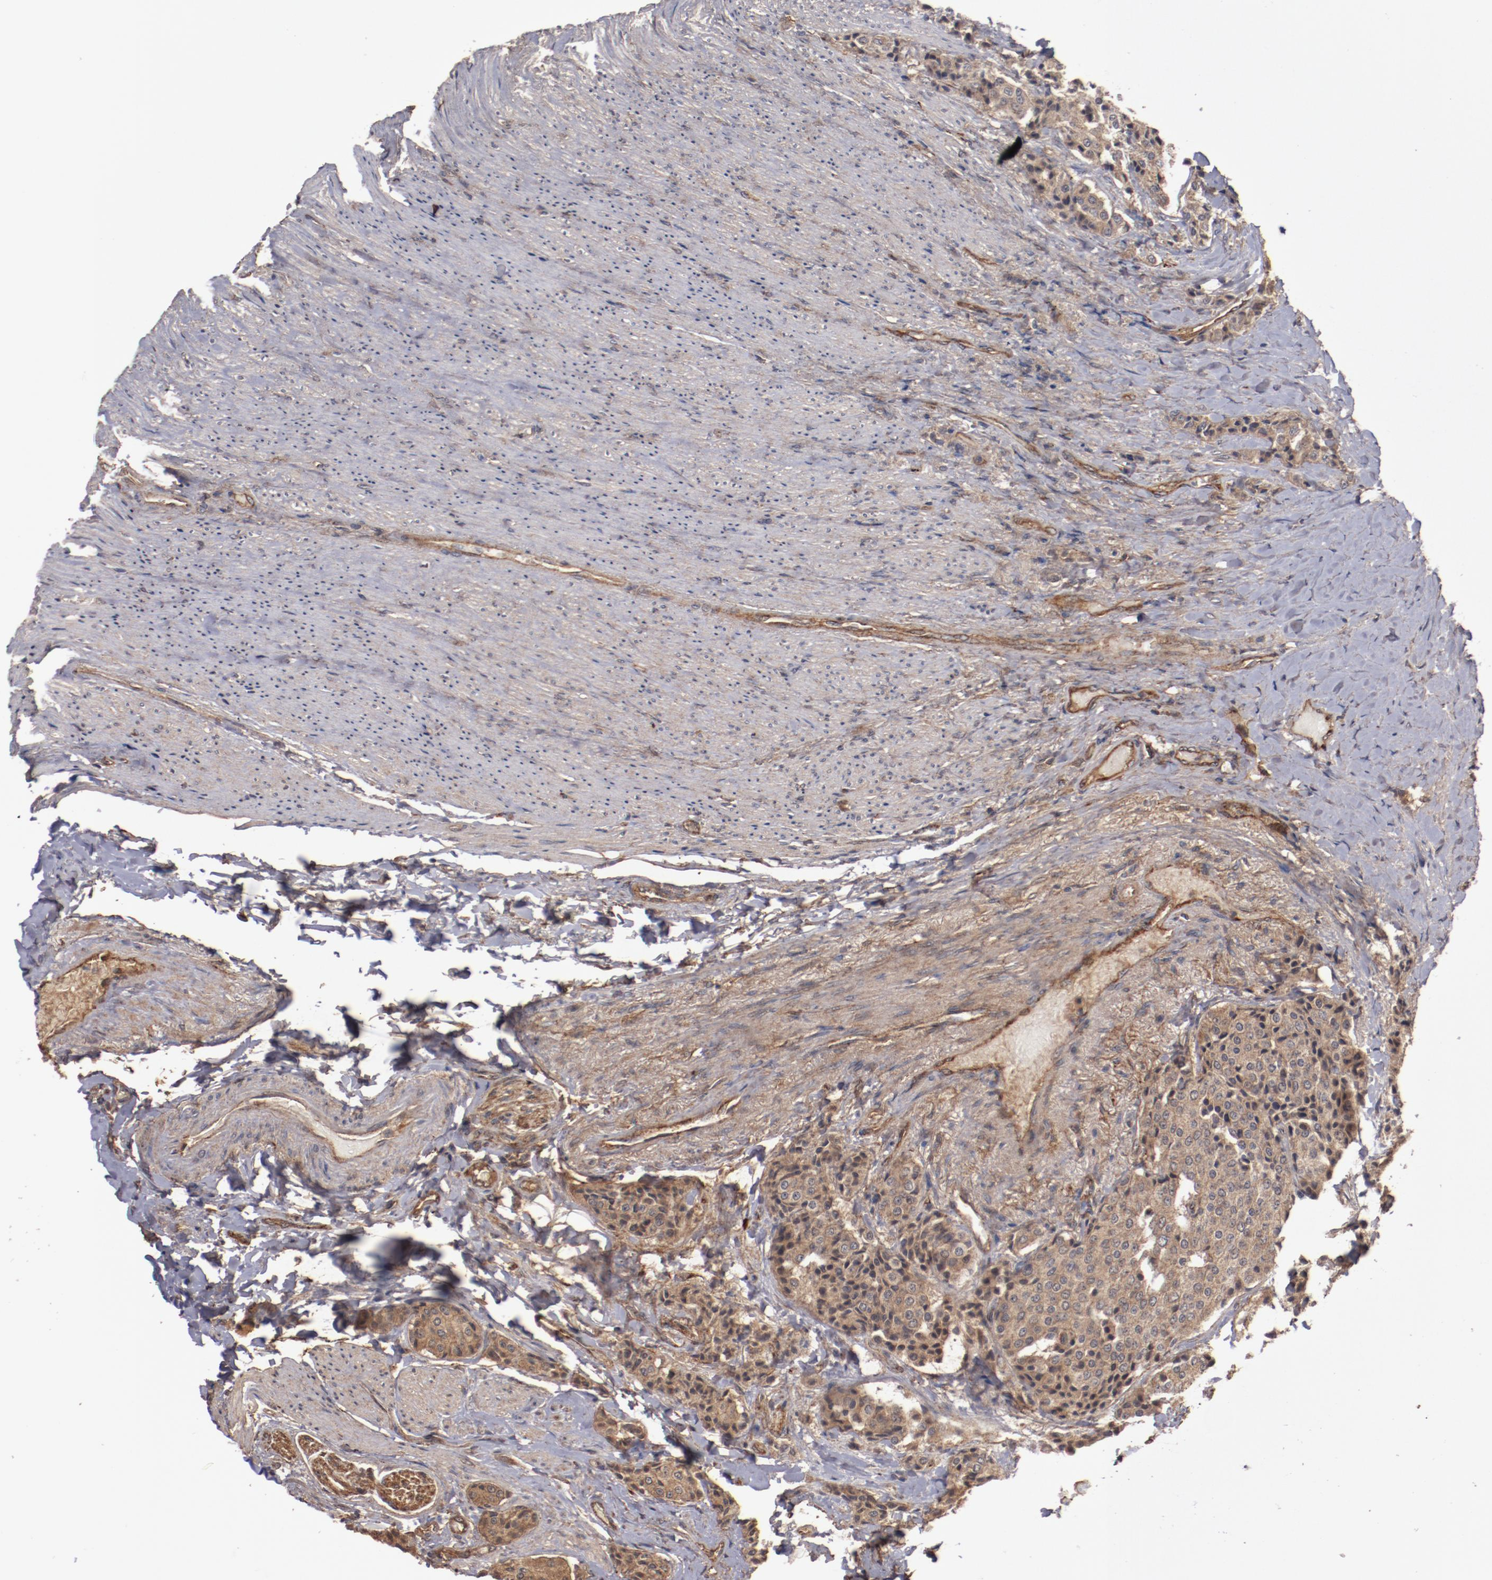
{"staining": {"intensity": "moderate", "quantity": ">75%", "location": "cytoplasmic/membranous"}, "tissue": "carcinoid", "cell_type": "Tumor cells", "image_type": "cancer", "snomed": [{"axis": "morphology", "description": "Carcinoid, malignant, NOS"}, {"axis": "topography", "description": "Colon"}], "caption": "A photomicrograph showing moderate cytoplasmic/membranous staining in about >75% of tumor cells in malignant carcinoid, as visualized by brown immunohistochemical staining.", "gene": "DIPK2B", "patient": {"sex": "female", "age": 61}}